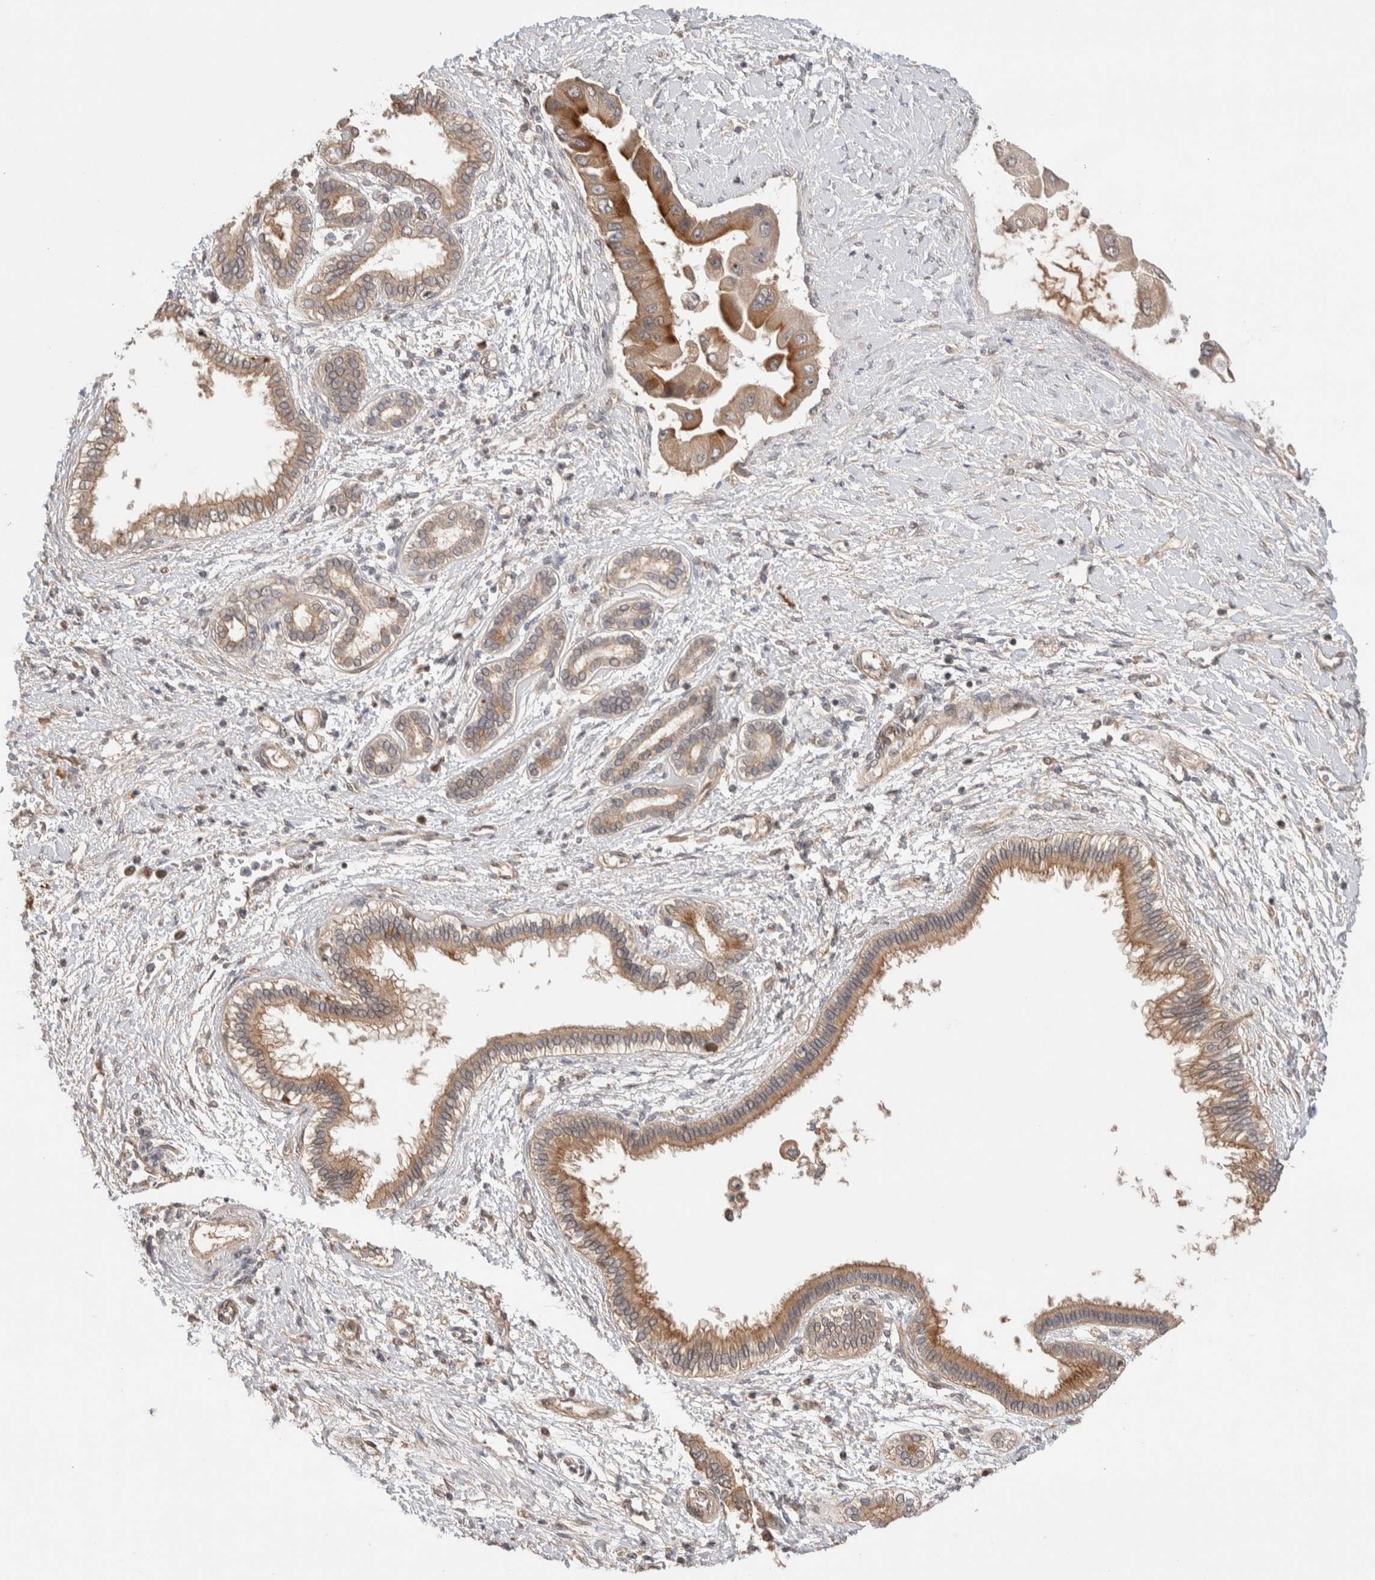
{"staining": {"intensity": "strong", "quantity": "25%-75%", "location": "cytoplasmic/membranous"}, "tissue": "liver cancer", "cell_type": "Tumor cells", "image_type": "cancer", "snomed": [{"axis": "morphology", "description": "Cholangiocarcinoma"}, {"axis": "topography", "description": "Liver"}], "caption": "Strong cytoplasmic/membranous protein positivity is appreciated in about 25%-75% of tumor cells in liver cancer (cholangiocarcinoma).", "gene": "PRDM15", "patient": {"sex": "male", "age": 50}}